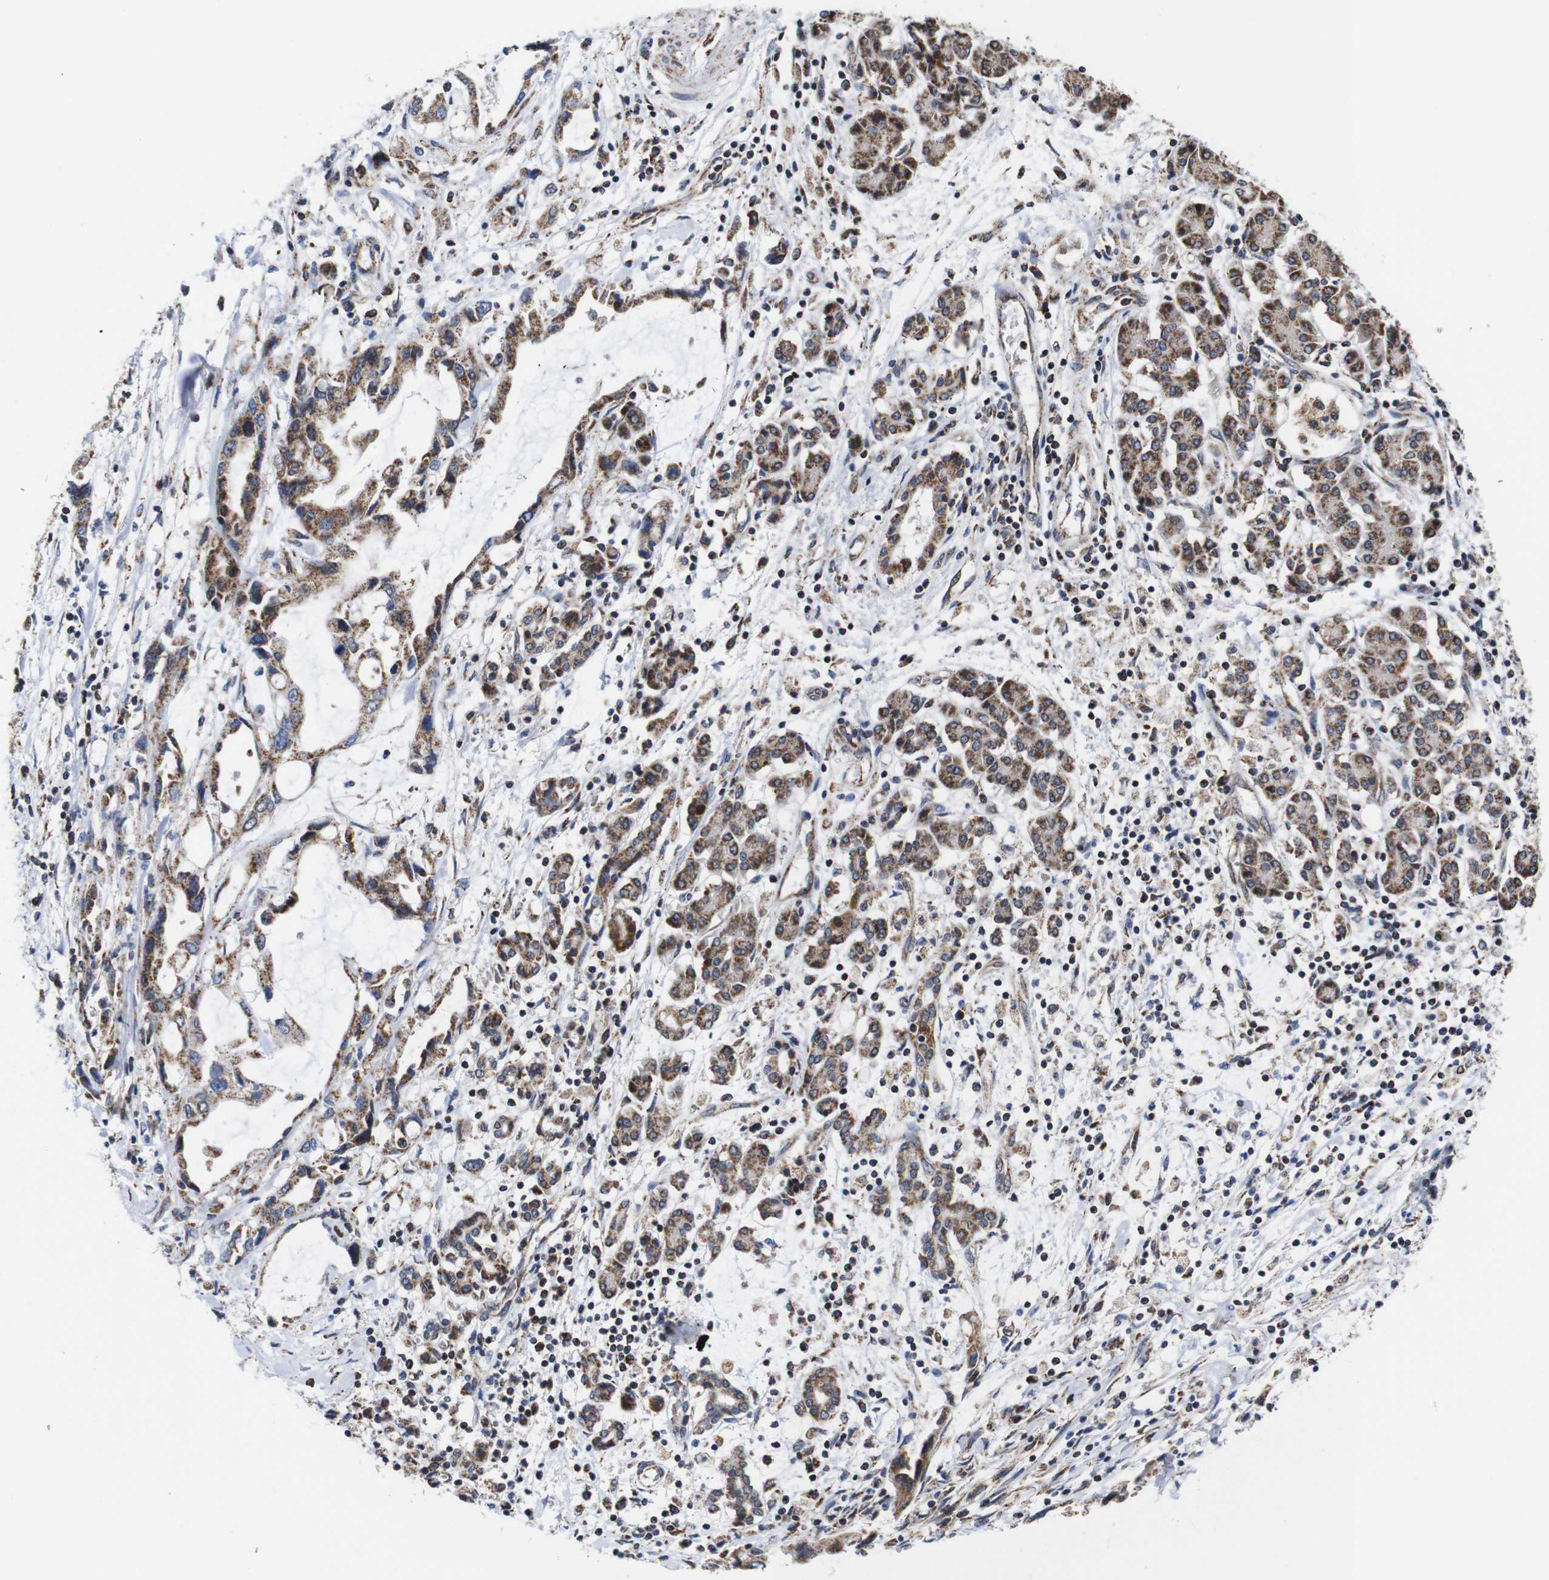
{"staining": {"intensity": "moderate", "quantity": ">75%", "location": "cytoplasmic/membranous"}, "tissue": "pancreatic cancer", "cell_type": "Tumor cells", "image_type": "cancer", "snomed": [{"axis": "morphology", "description": "Adenocarcinoma, NOS"}, {"axis": "topography", "description": "Pancreas"}], "caption": "This is a histology image of IHC staining of pancreatic cancer, which shows moderate expression in the cytoplasmic/membranous of tumor cells.", "gene": "C17orf80", "patient": {"sex": "female", "age": 57}}